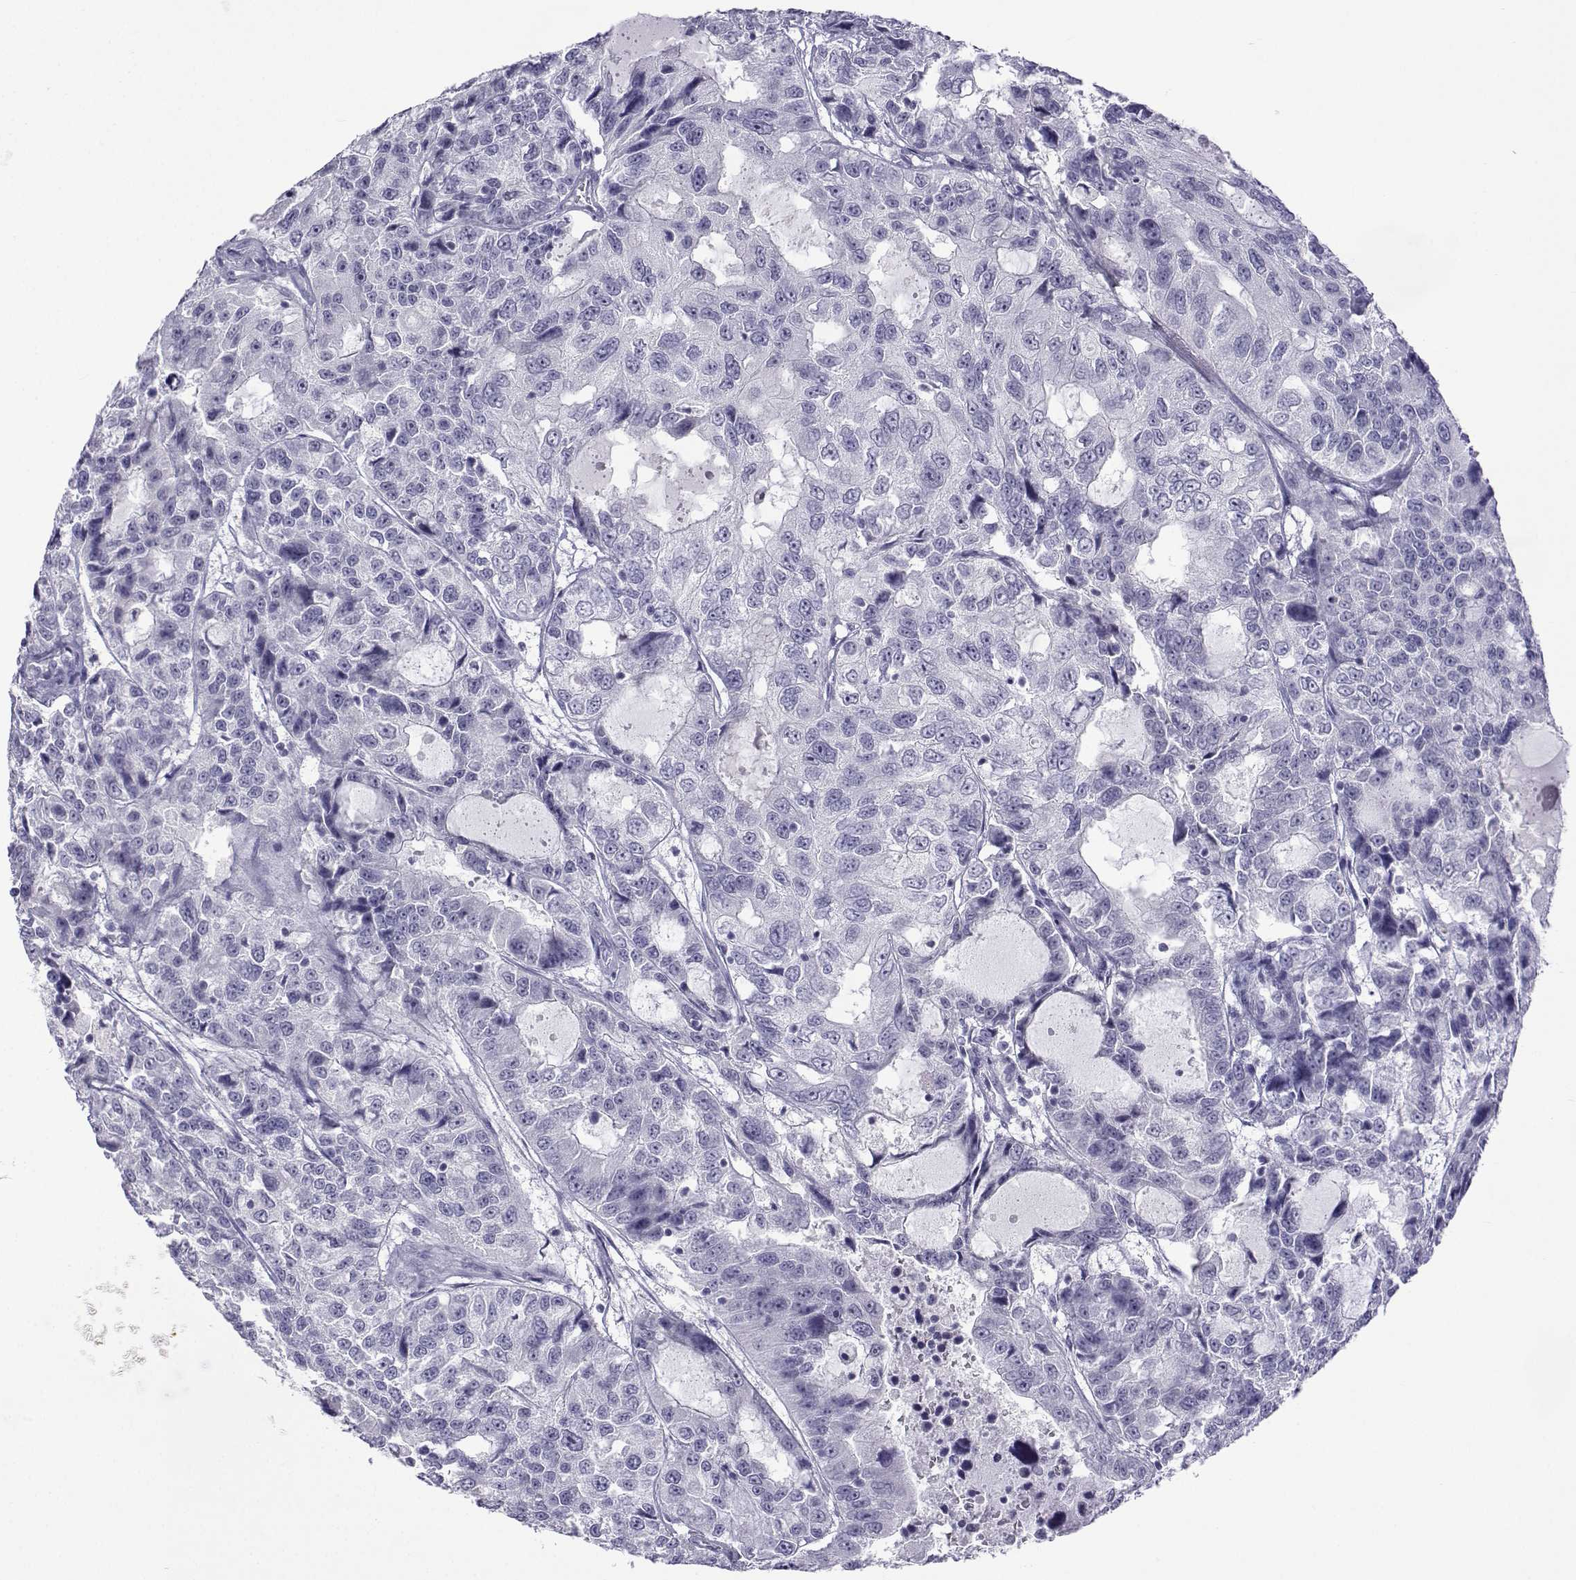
{"staining": {"intensity": "negative", "quantity": "none", "location": "none"}, "tissue": "urothelial cancer", "cell_type": "Tumor cells", "image_type": "cancer", "snomed": [{"axis": "morphology", "description": "Urothelial carcinoma, NOS"}, {"axis": "morphology", "description": "Urothelial carcinoma, High grade"}, {"axis": "topography", "description": "Urinary bladder"}], "caption": "Immunohistochemistry (IHC) of urothelial cancer exhibits no positivity in tumor cells.", "gene": "ACTL7A", "patient": {"sex": "female", "age": 73}}